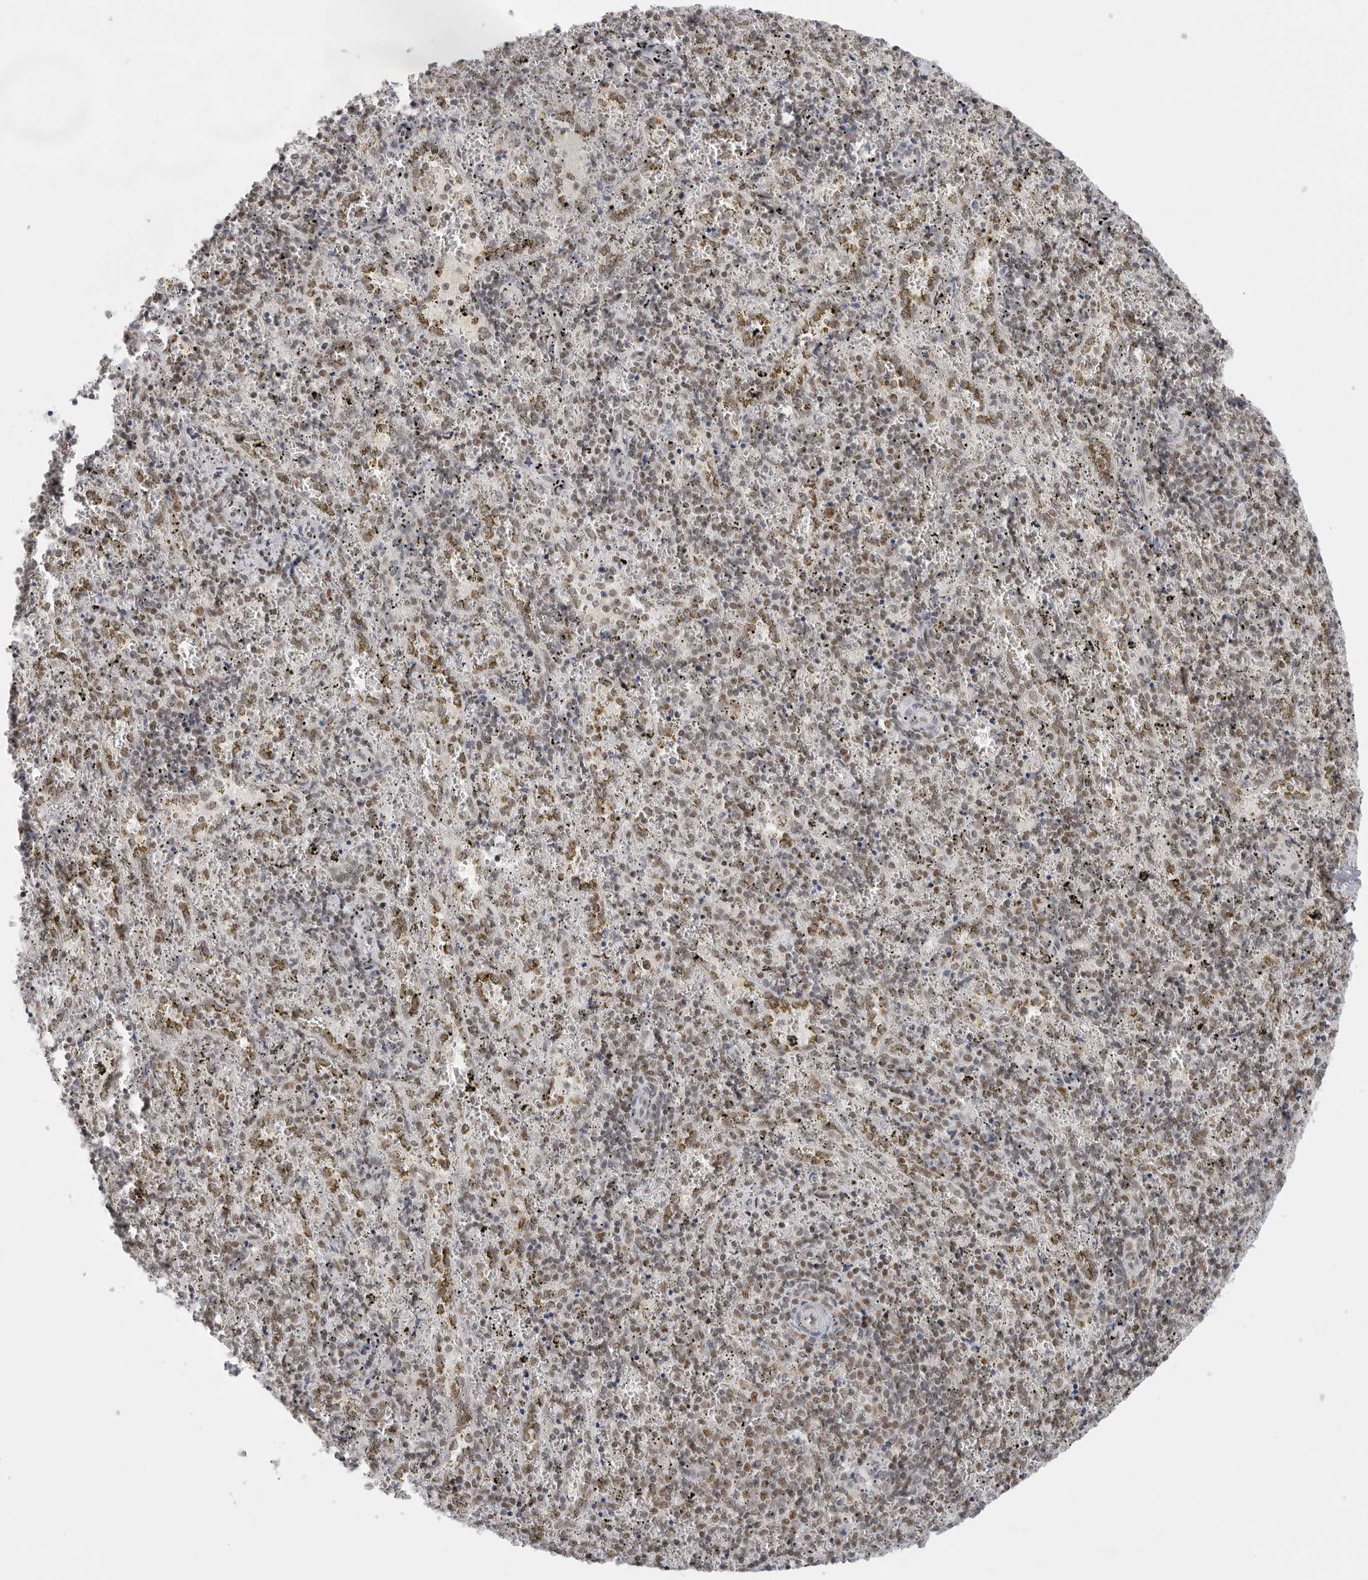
{"staining": {"intensity": "weak", "quantity": "25%-75%", "location": "nuclear"}, "tissue": "spleen", "cell_type": "Cells in red pulp", "image_type": "normal", "snomed": [{"axis": "morphology", "description": "Normal tissue, NOS"}, {"axis": "topography", "description": "Spleen"}], "caption": "A photomicrograph of human spleen stained for a protein exhibits weak nuclear brown staining in cells in red pulp.", "gene": "RPA2", "patient": {"sex": "male", "age": 11}}